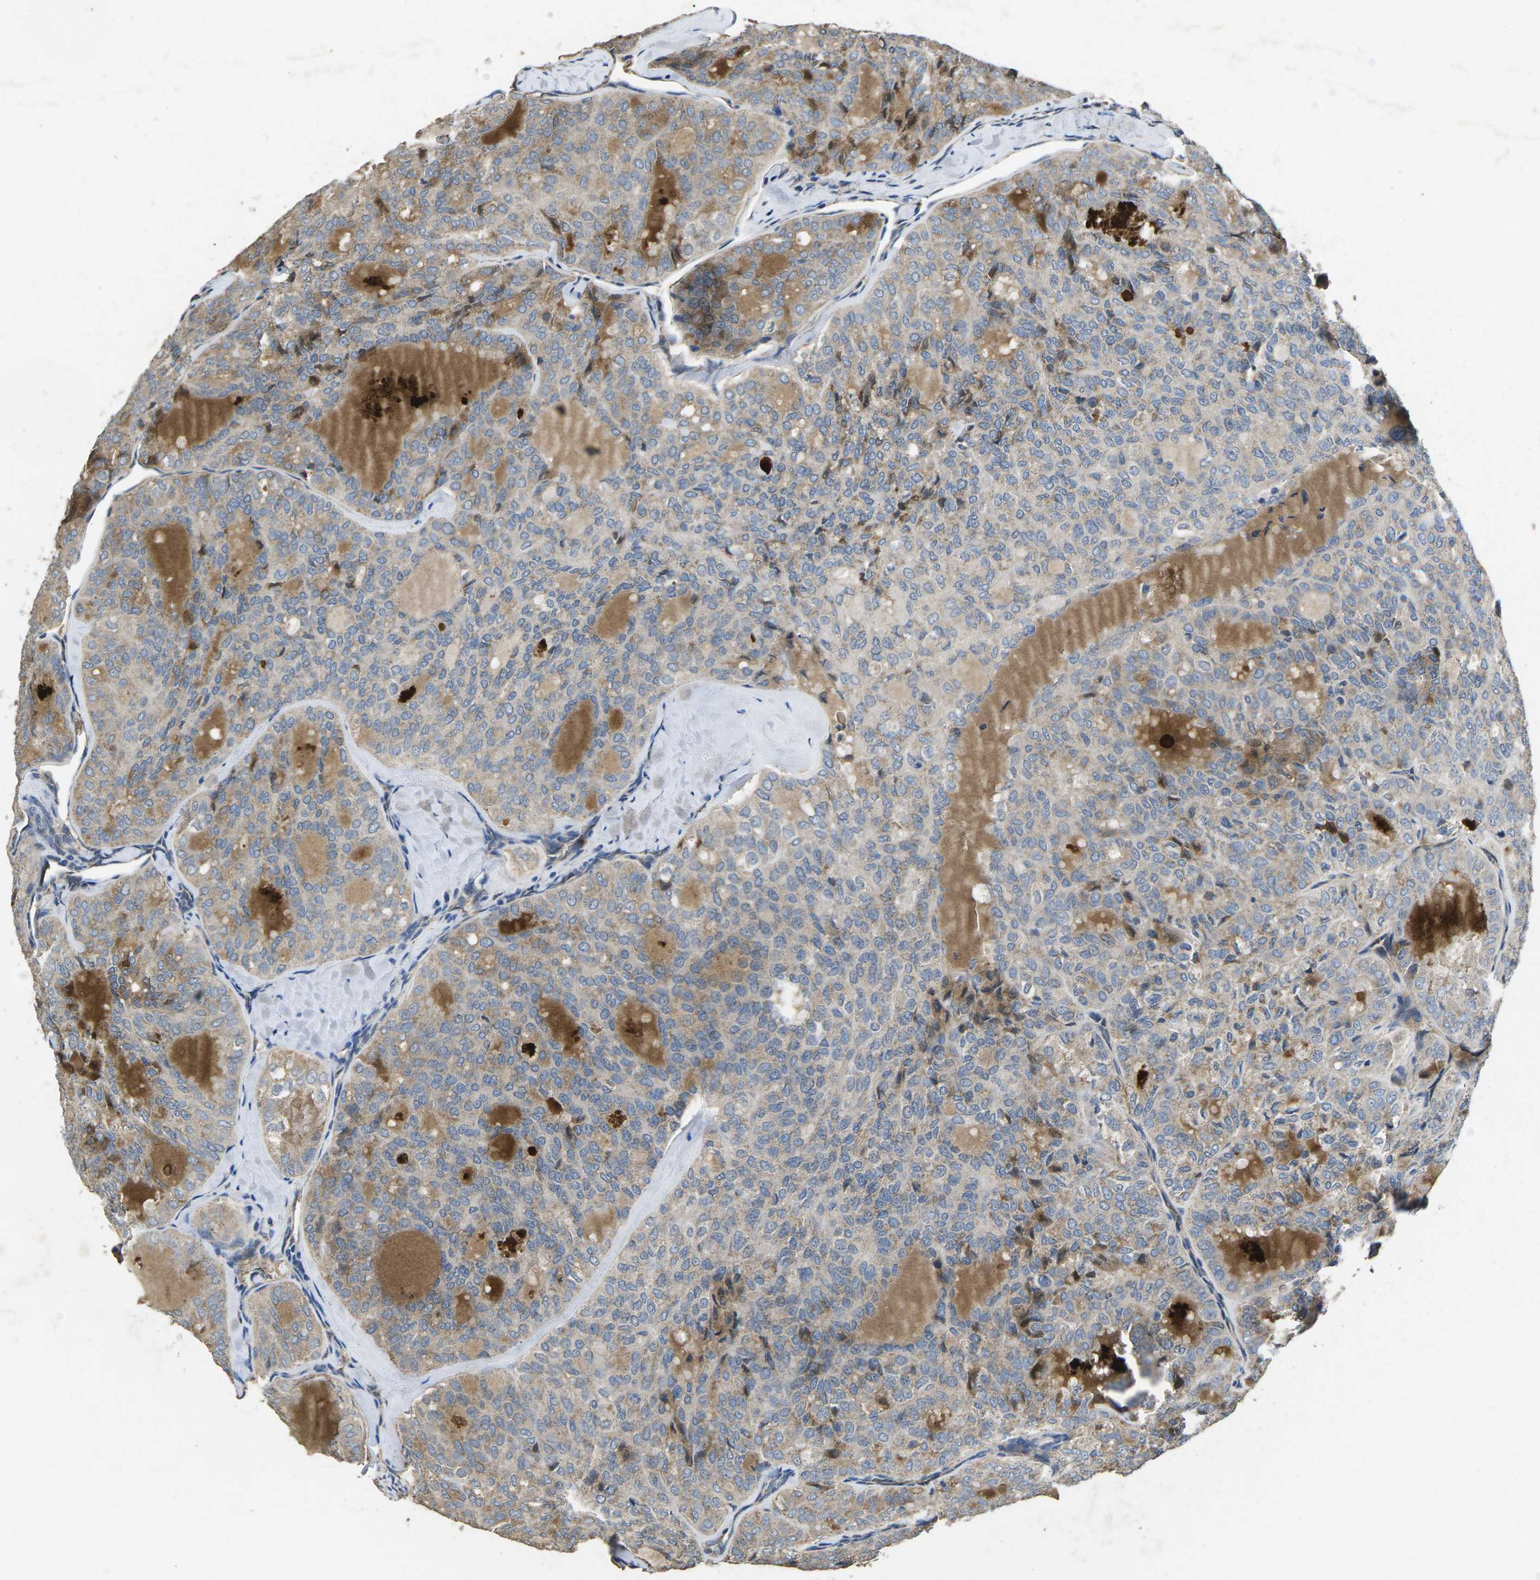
{"staining": {"intensity": "weak", "quantity": "25%-75%", "location": "cytoplasmic/membranous"}, "tissue": "thyroid cancer", "cell_type": "Tumor cells", "image_type": "cancer", "snomed": [{"axis": "morphology", "description": "Follicular adenoma carcinoma, NOS"}, {"axis": "topography", "description": "Thyroid gland"}], "caption": "Immunohistochemical staining of human thyroid cancer demonstrates weak cytoplasmic/membranous protein expression in approximately 25%-75% of tumor cells. The staining was performed using DAB, with brown indicating positive protein expression. Nuclei are stained blue with hematoxylin.", "gene": "B4GAT1", "patient": {"sex": "male", "age": 75}}